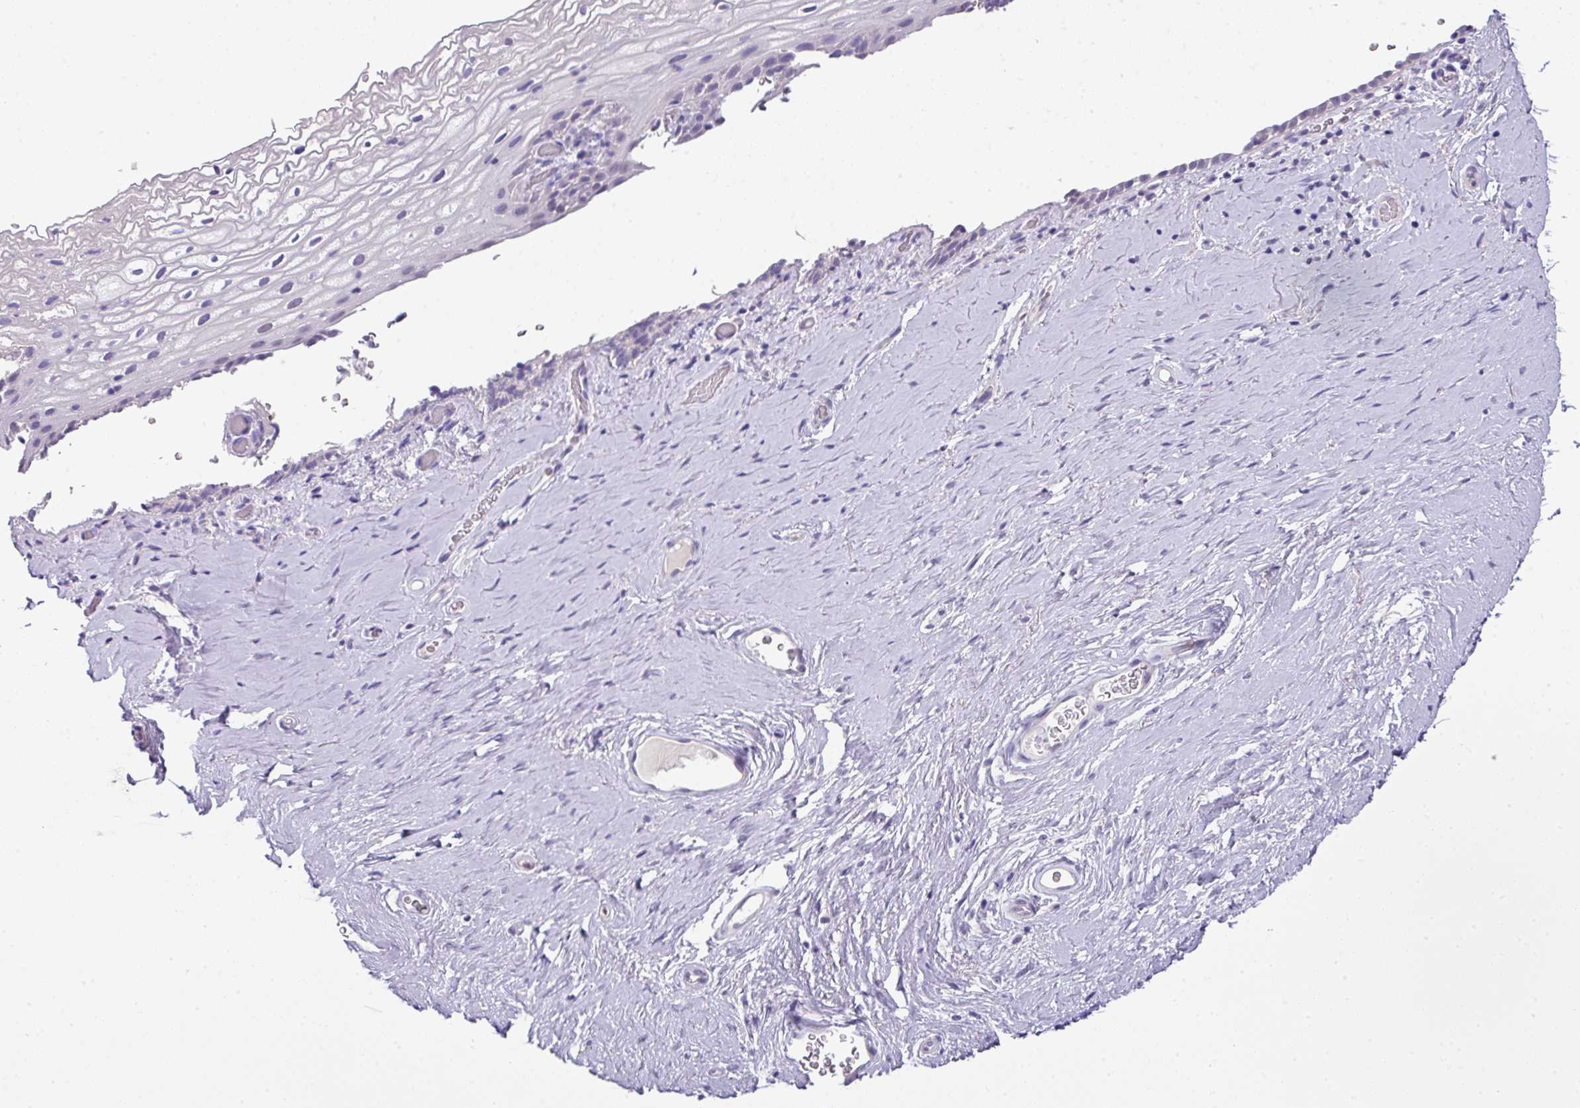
{"staining": {"intensity": "moderate", "quantity": "25%-75%", "location": "nuclear"}, "tissue": "vagina", "cell_type": "Squamous epithelial cells", "image_type": "normal", "snomed": [{"axis": "morphology", "description": "Normal tissue, NOS"}, {"axis": "morphology", "description": "Adenocarcinoma, NOS"}, {"axis": "topography", "description": "Rectum"}, {"axis": "topography", "description": "Vagina"}, {"axis": "topography", "description": "Peripheral nerve tissue"}], "caption": "IHC of unremarkable human vagina reveals medium levels of moderate nuclear staining in about 25%-75% of squamous epithelial cells.", "gene": "GCG", "patient": {"sex": "female", "age": 71}}